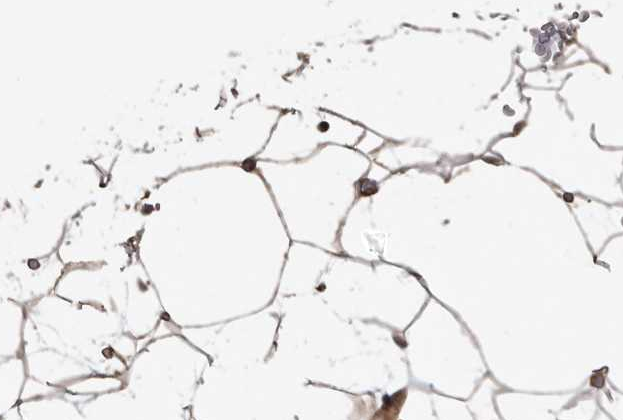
{"staining": {"intensity": "weak", "quantity": "<25%", "location": "cytoplasmic/membranous"}, "tissue": "breast", "cell_type": "Adipocytes", "image_type": "normal", "snomed": [{"axis": "morphology", "description": "Normal tissue, NOS"}, {"axis": "topography", "description": "Breast"}], "caption": "A micrograph of breast stained for a protein demonstrates no brown staining in adipocytes.", "gene": "DNAJC8", "patient": {"sex": "female", "age": 23}}